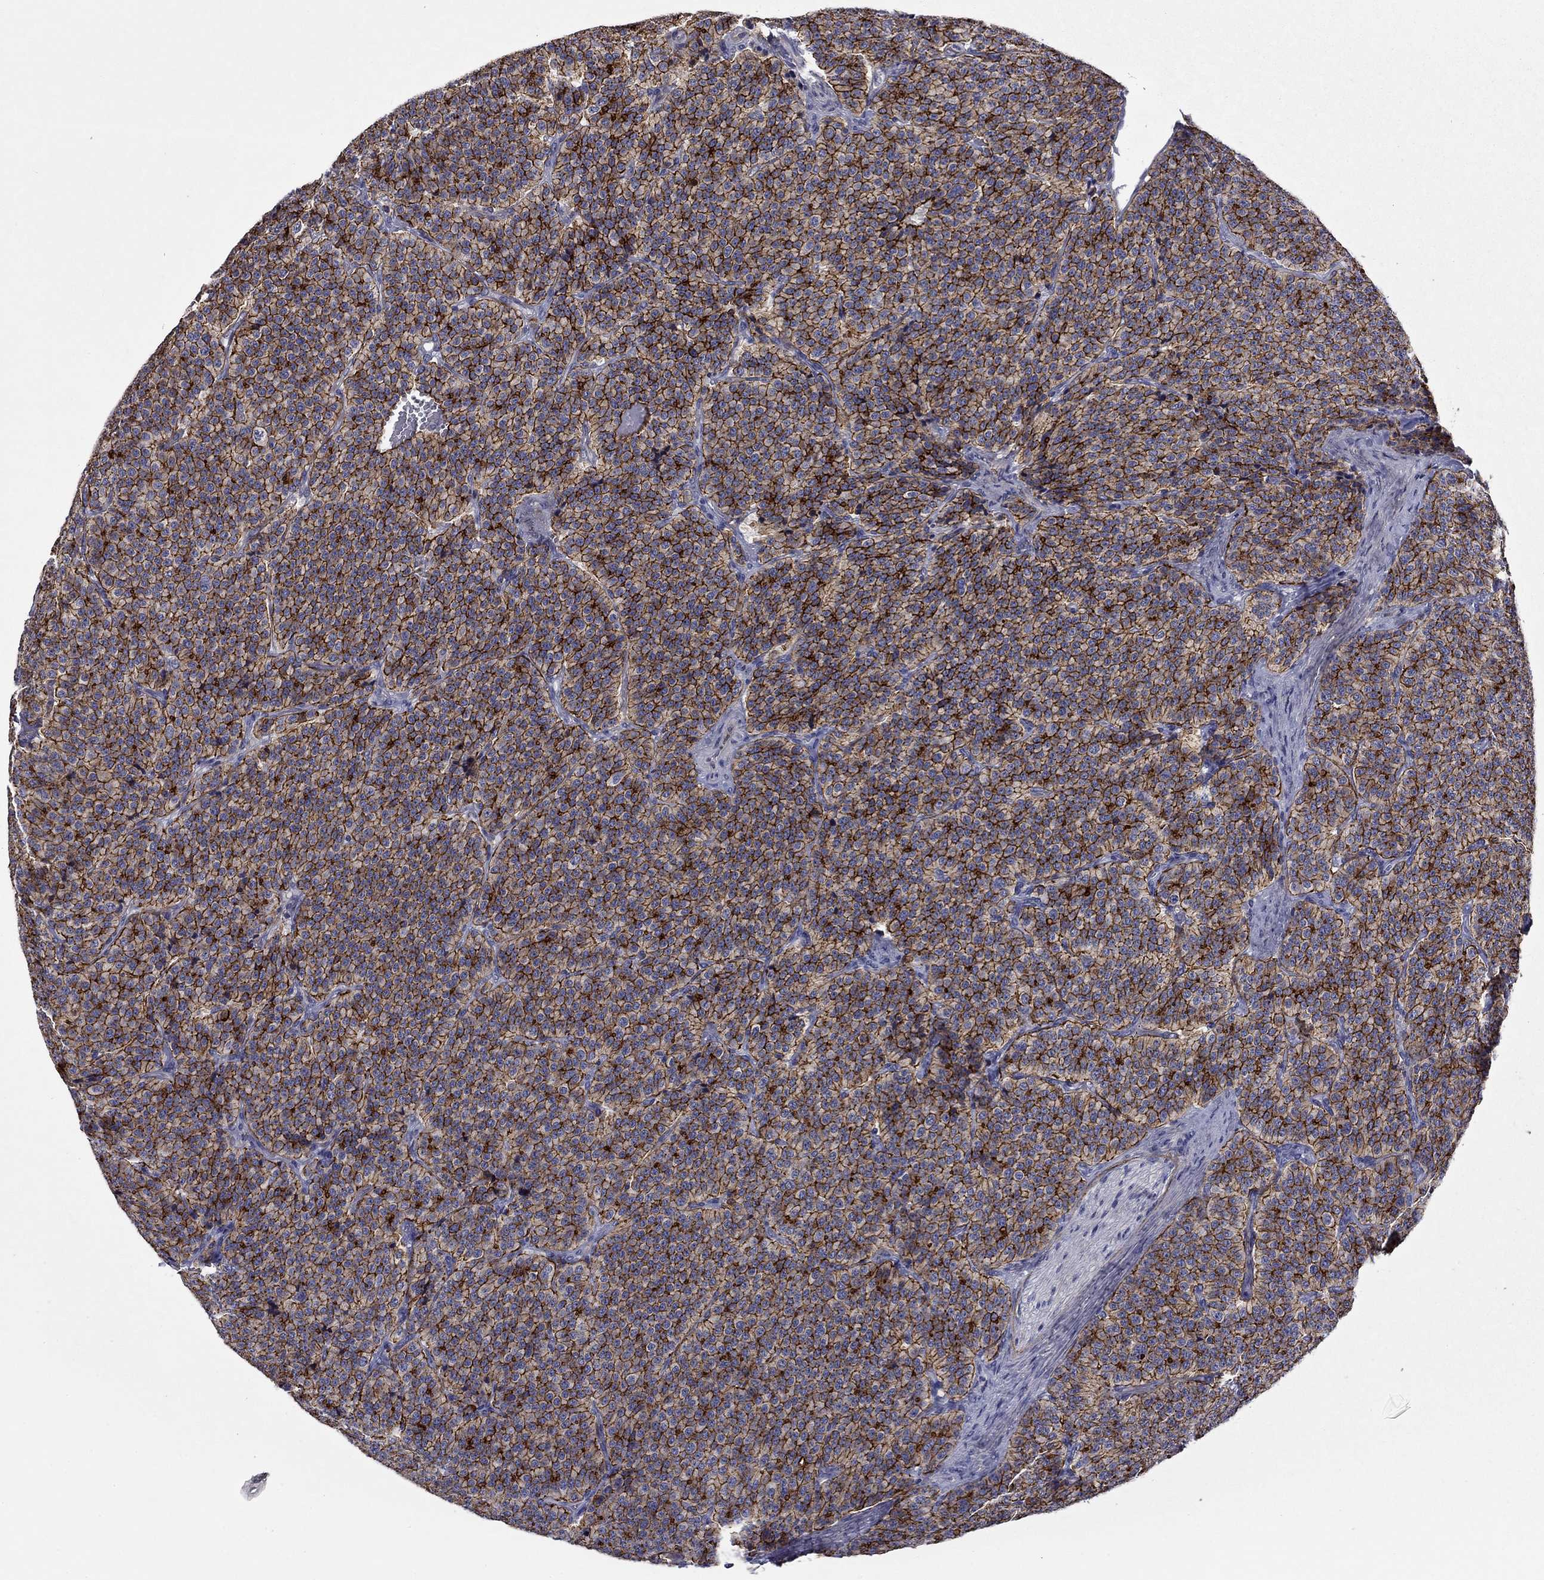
{"staining": {"intensity": "strong", "quantity": ">75%", "location": "cytoplasmic/membranous"}, "tissue": "carcinoid", "cell_type": "Tumor cells", "image_type": "cancer", "snomed": [{"axis": "morphology", "description": "Carcinoid, malignant, NOS"}, {"axis": "topography", "description": "Small intestine"}], "caption": "Strong cytoplasmic/membranous positivity for a protein is identified in approximately >75% of tumor cells of malignant carcinoid using immunohistochemistry (IHC).", "gene": "LMO7", "patient": {"sex": "female", "age": 58}}